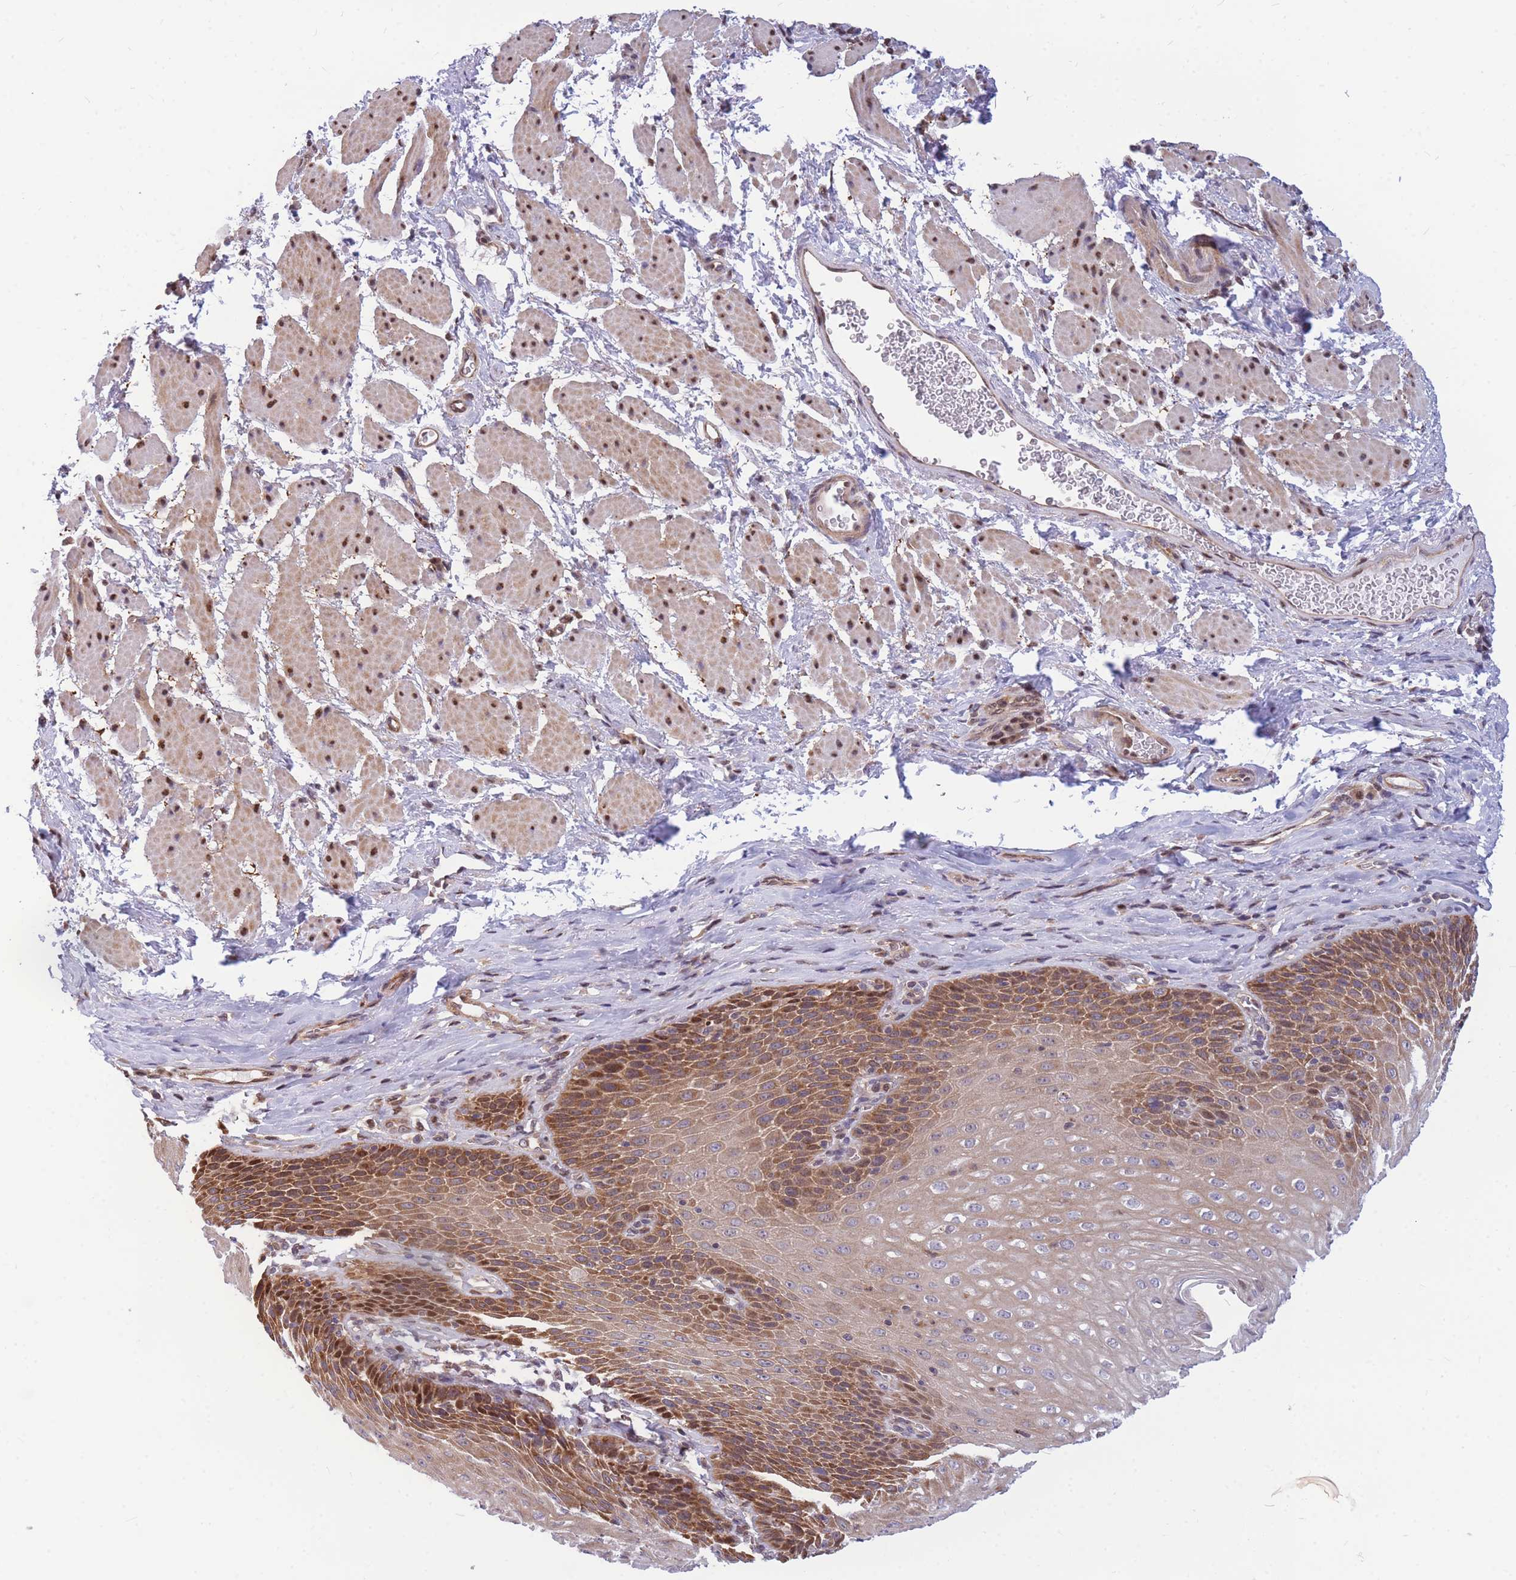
{"staining": {"intensity": "moderate", "quantity": ">75%", "location": "cytoplasmic/membranous,nuclear"}, "tissue": "esophagus", "cell_type": "Squamous epithelial cells", "image_type": "normal", "snomed": [{"axis": "morphology", "description": "Normal tissue, NOS"}, {"axis": "topography", "description": "Esophagus"}], "caption": "Brown immunohistochemical staining in normal esophagus reveals moderate cytoplasmic/membranous,nuclear expression in approximately >75% of squamous epithelial cells. Nuclei are stained in blue.", "gene": "CRACD", "patient": {"sex": "female", "age": 61}}